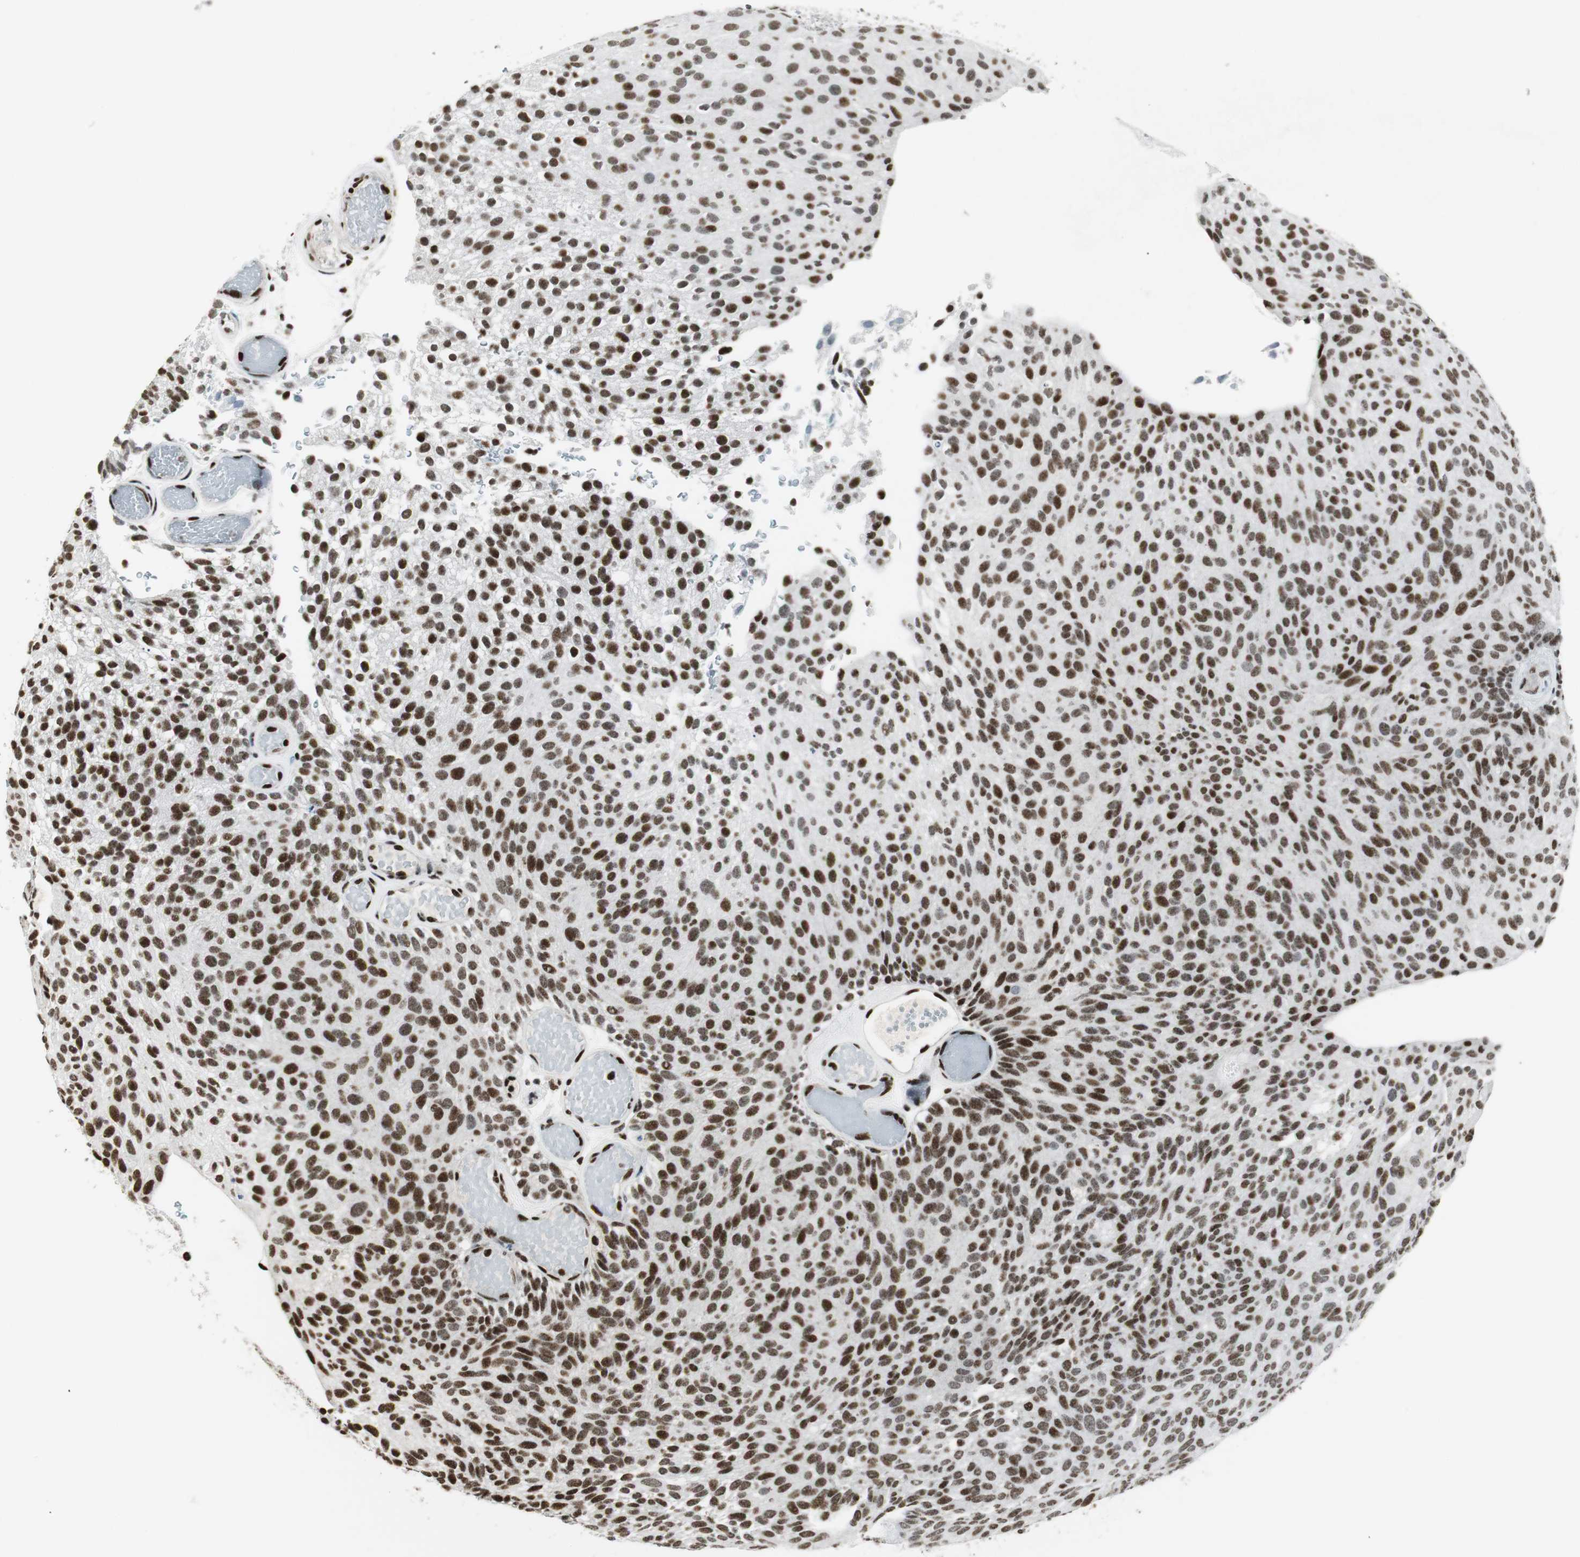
{"staining": {"intensity": "strong", "quantity": ">75%", "location": "nuclear"}, "tissue": "urothelial cancer", "cell_type": "Tumor cells", "image_type": "cancer", "snomed": [{"axis": "morphology", "description": "Urothelial carcinoma, Low grade"}, {"axis": "topography", "description": "Urinary bladder"}], "caption": "Immunohistochemical staining of human urothelial cancer demonstrates high levels of strong nuclear protein positivity in about >75% of tumor cells.", "gene": "RBBP4", "patient": {"sex": "male", "age": 78}}